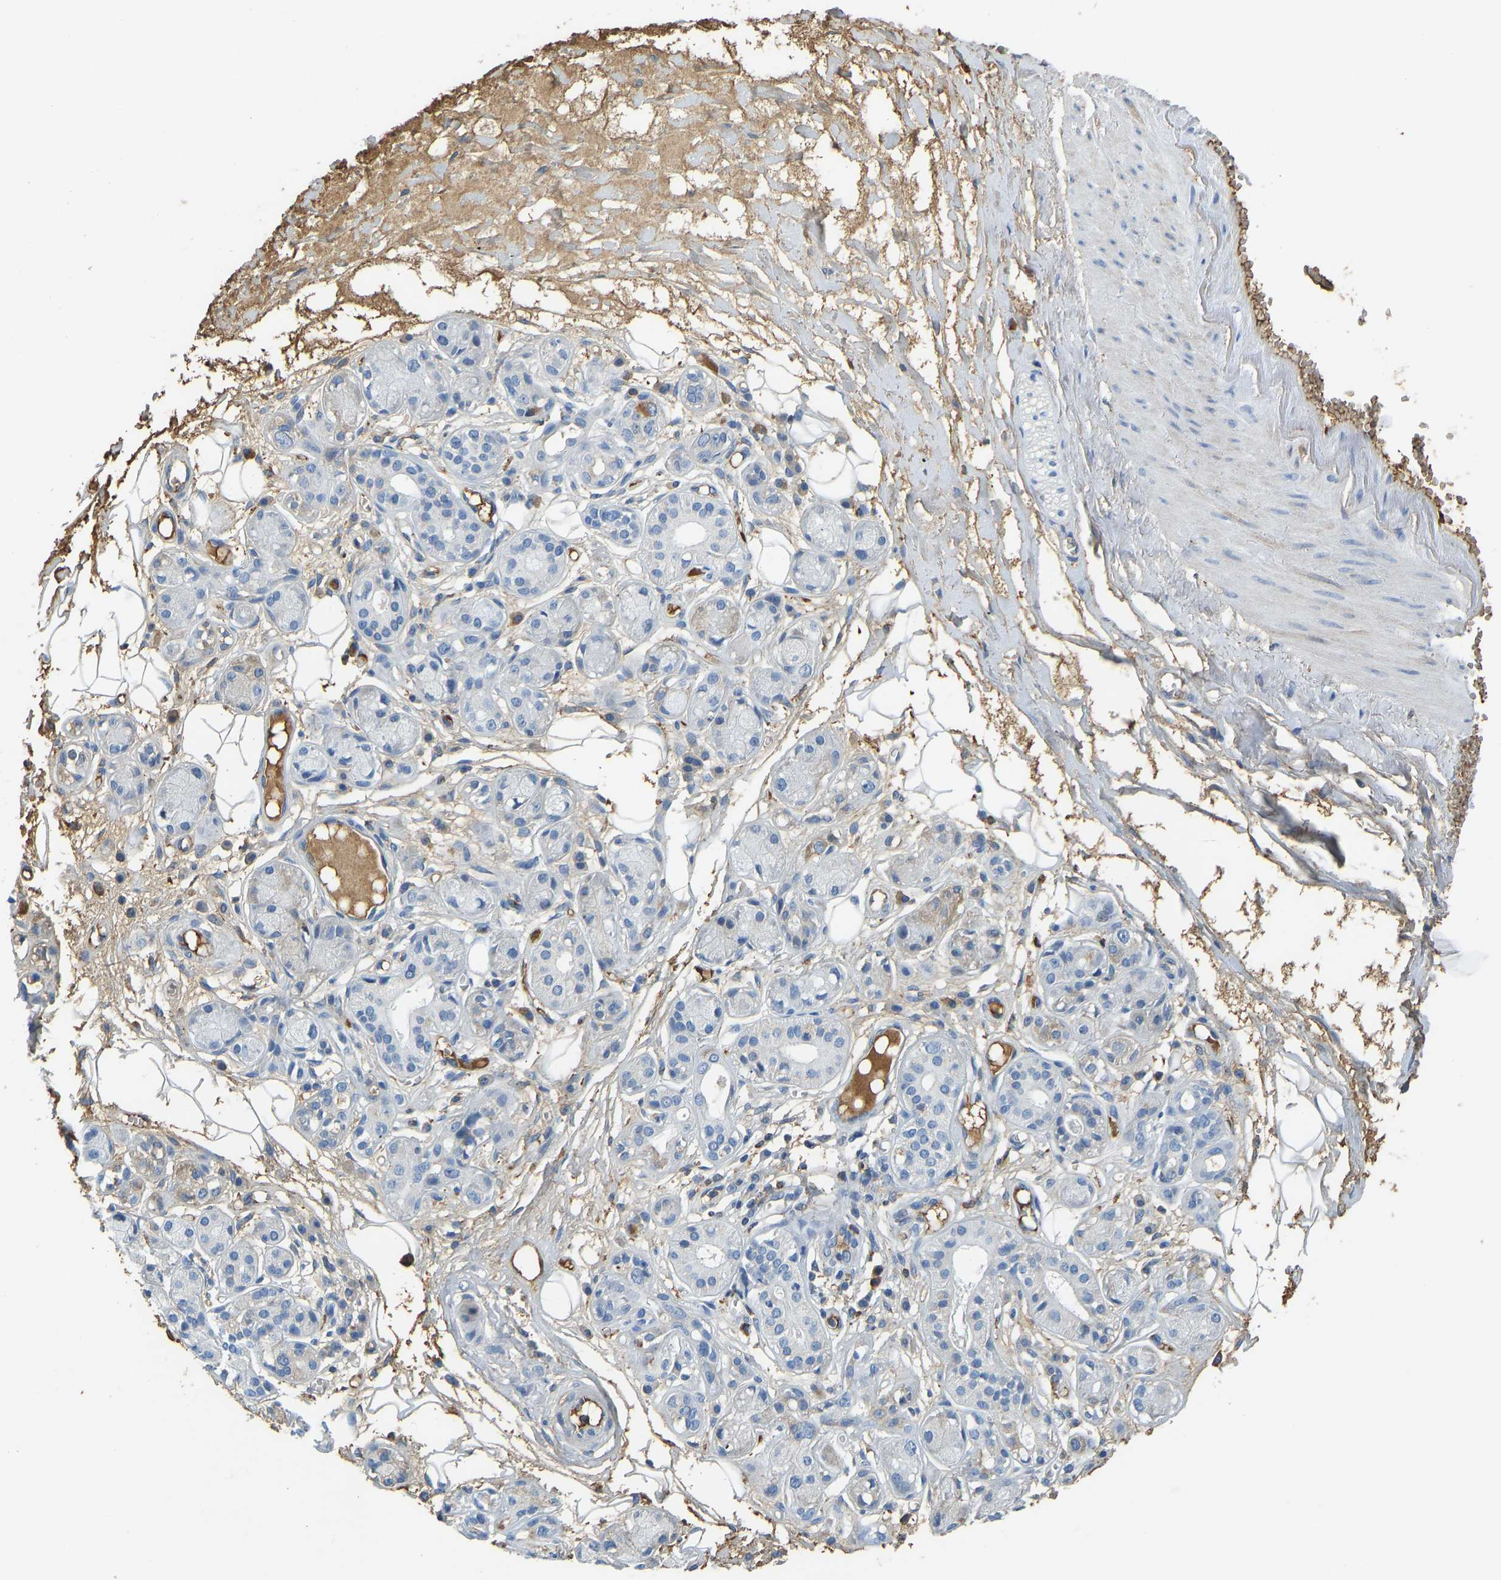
{"staining": {"intensity": "weak", "quantity": "25%-75%", "location": "cytoplasmic/membranous"}, "tissue": "adipose tissue", "cell_type": "Adipocytes", "image_type": "normal", "snomed": [{"axis": "morphology", "description": "Normal tissue, NOS"}, {"axis": "morphology", "description": "Inflammation, NOS"}, {"axis": "topography", "description": "Salivary gland"}, {"axis": "topography", "description": "Peripheral nerve tissue"}], "caption": "Immunohistochemical staining of normal adipose tissue demonstrates weak cytoplasmic/membranous protein expression in approximately 25%-75% of adipocytes.", "gene": "THBS4", "patient": {"sex": "female", "age": 75}}